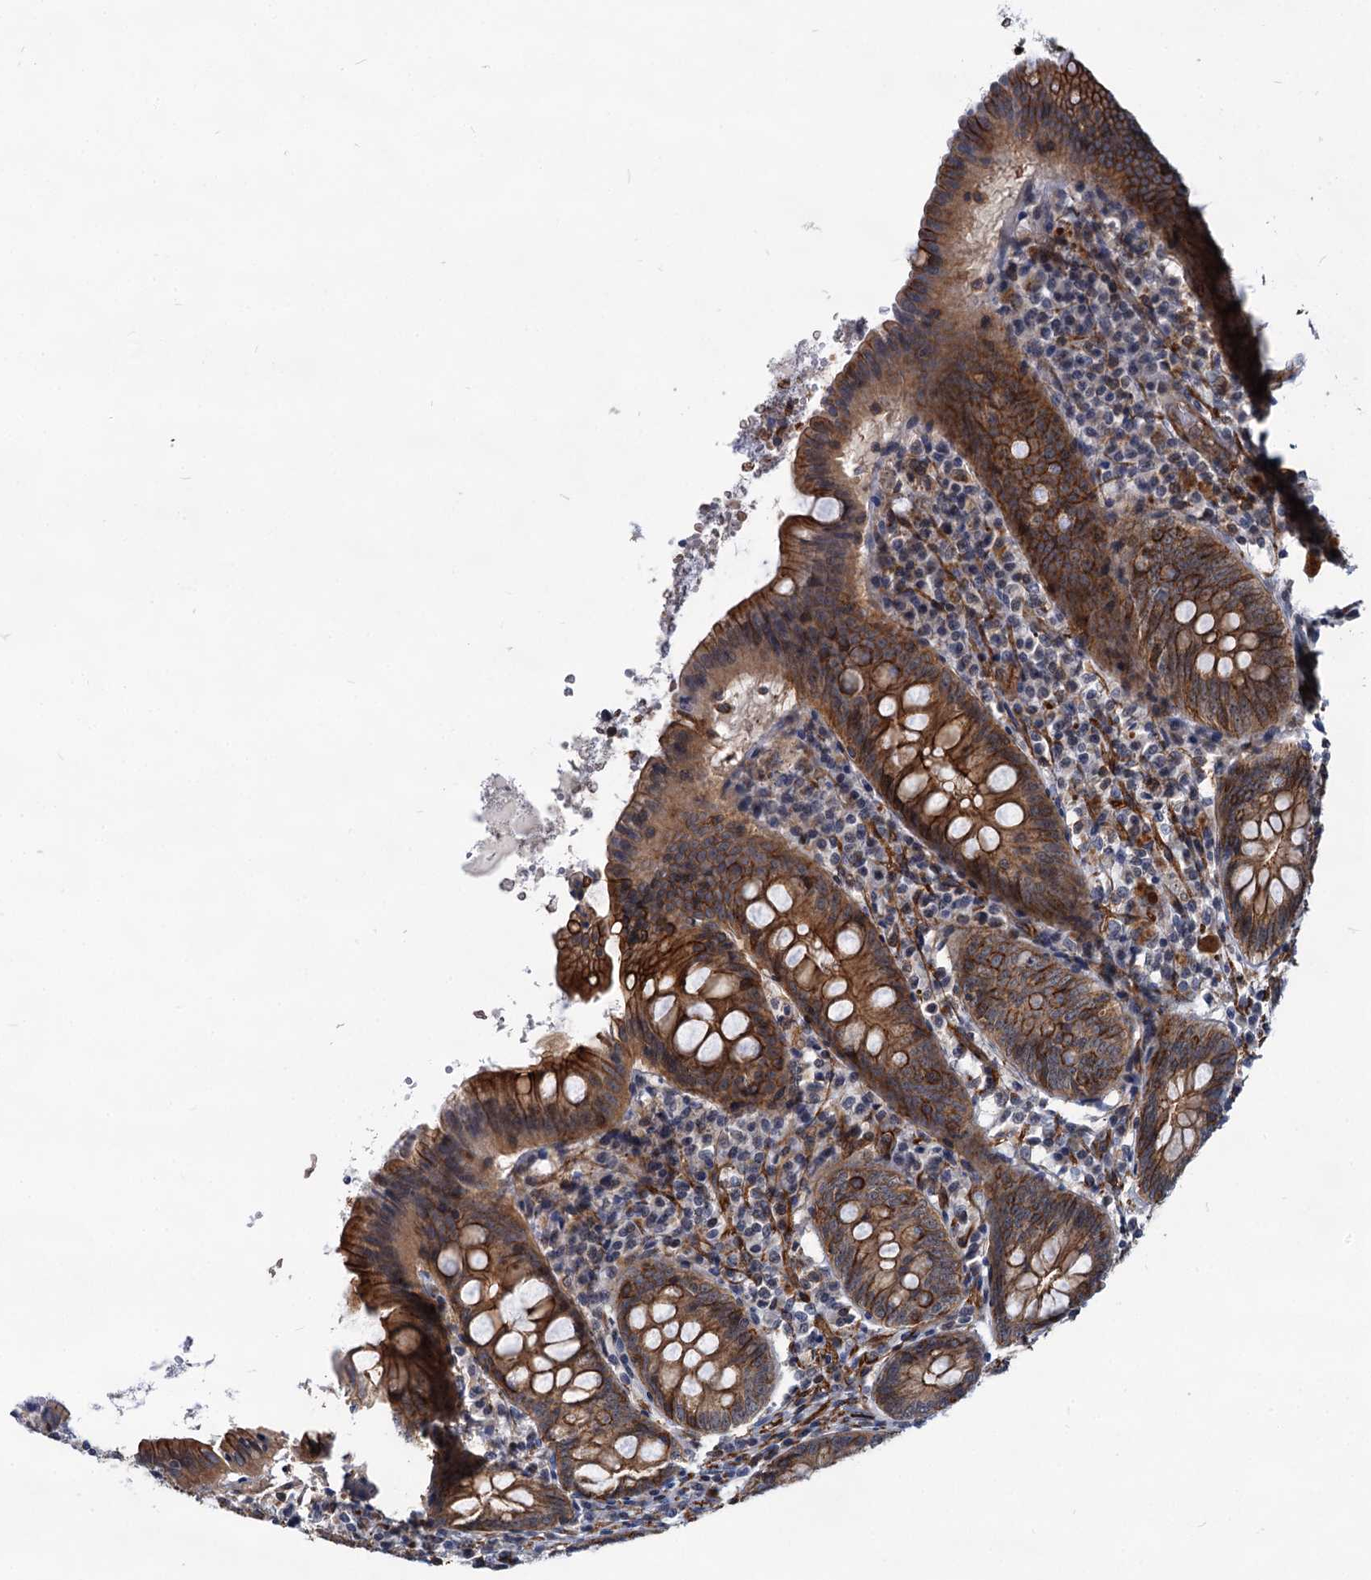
{"staining": {"intensity": "strong", "quantity": ">75%", "location": "cytoplasmic/membranous"}, "tissue": "appendix", "cell_type": "Glandular cells", "image_type": "normal", "snomed": [{"axis": "morphology", "description": "Normal tissue, NOS"}, {"axis": "topography", "description": "Appendix"}], "caption": "A brown stain labels strong cytoplasmic/membranous expression of a protein in glandular cells of unremarkable human appendix. The protein of interest is shown in brown color, while the nuclei are stained blue.", "gene": "ABLIM1", "patient": {"sex": "female", "age": 54}}